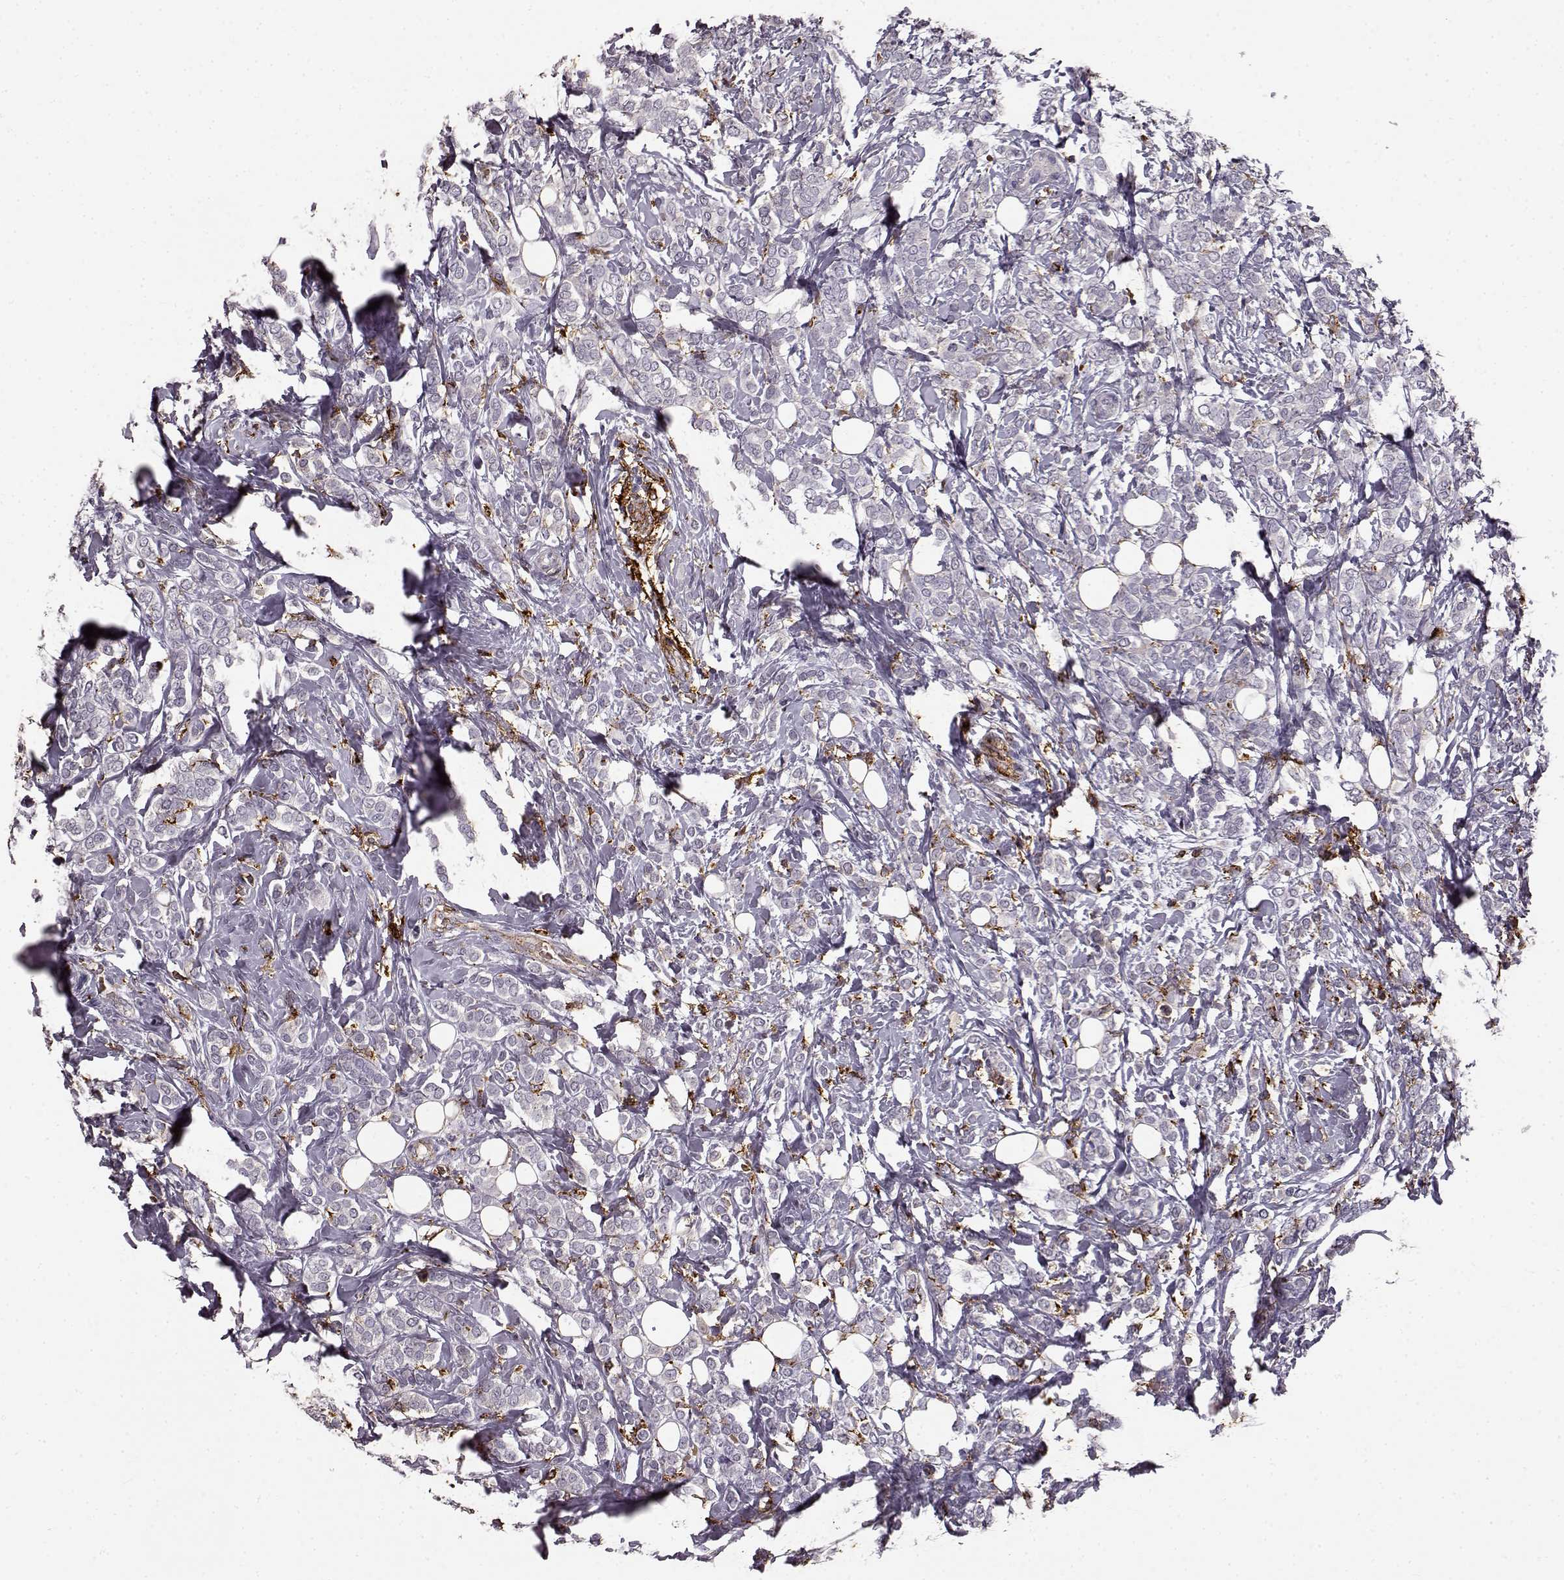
{"staining": {"intensity": "negative", "quantity": "none", "location": "none"}, "tissue": "breast cancer", "cell_type": "Tumor cells", "image_type": "cancer", "snomed": [{"axis": "morphology", "description": "Lobular carcinoma"}, {"axis": "topography", "description": "Breast"}], "caption": "Tumor cells show no significant staining in breast cancer (lobular carcinoma). (IHC, brightfield microscopy, high magnification).", "gene": "CCNF", "patient": {"sex": "female", "age": 49}}